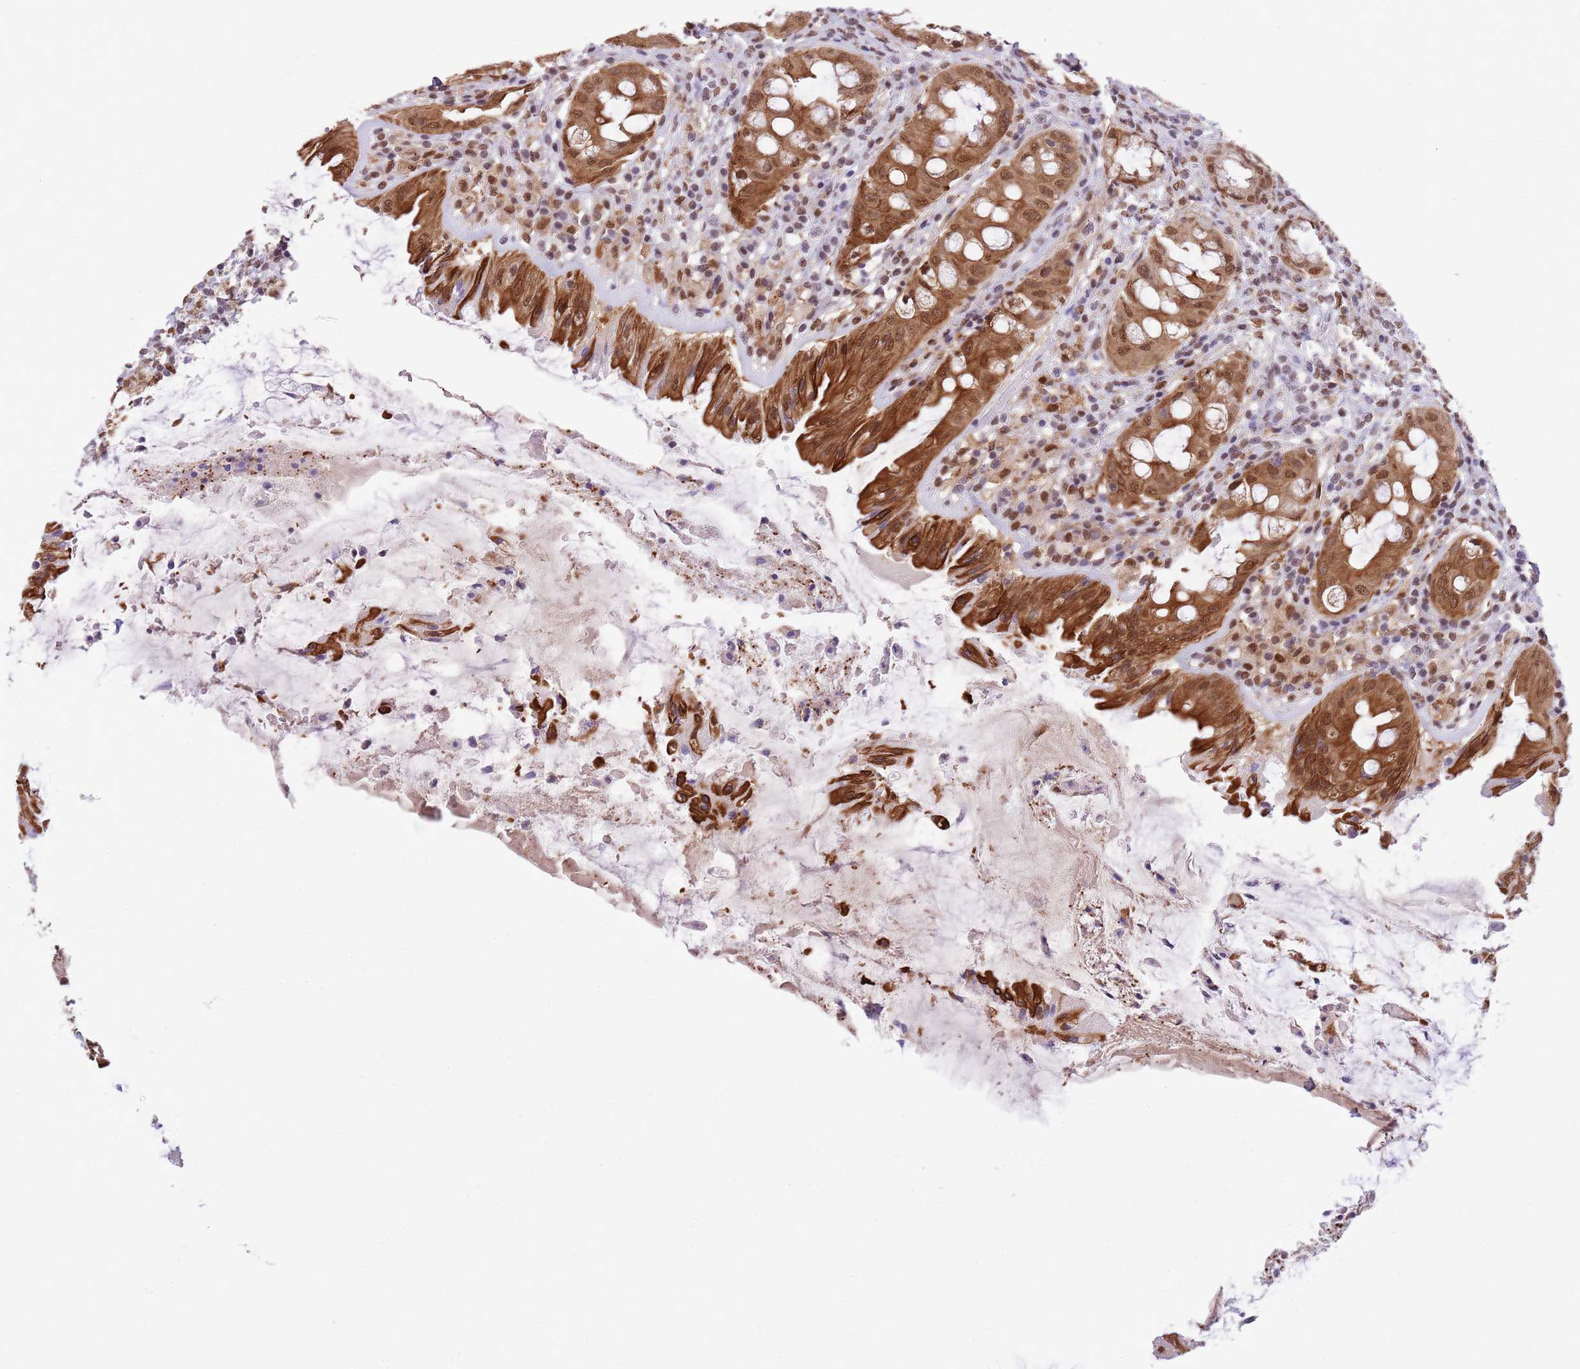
{"staining": {"intensity": "moderate", "quantity": ">75%", "location": "cytoplasmic/membranous,nuclear"}, "tissue": "rectum", "cell_type": "Glandular cells", "image_type": "normal", "snomed": [{"axis": "morphology", "description": "Normal tissue, NOS"}, {"axis": "topography", "description": "Rectum"}], "caption": "Protein staining by immunohistochemistry (IHC) shows moderate cytoplasmic/membranous,nuclear staining in approximately >75% of glandular cells in unremarkable rectum. Nuclei are stained in blue.", "gene": "TRIM32", "patient": {"sex": "female", "age": 57}}